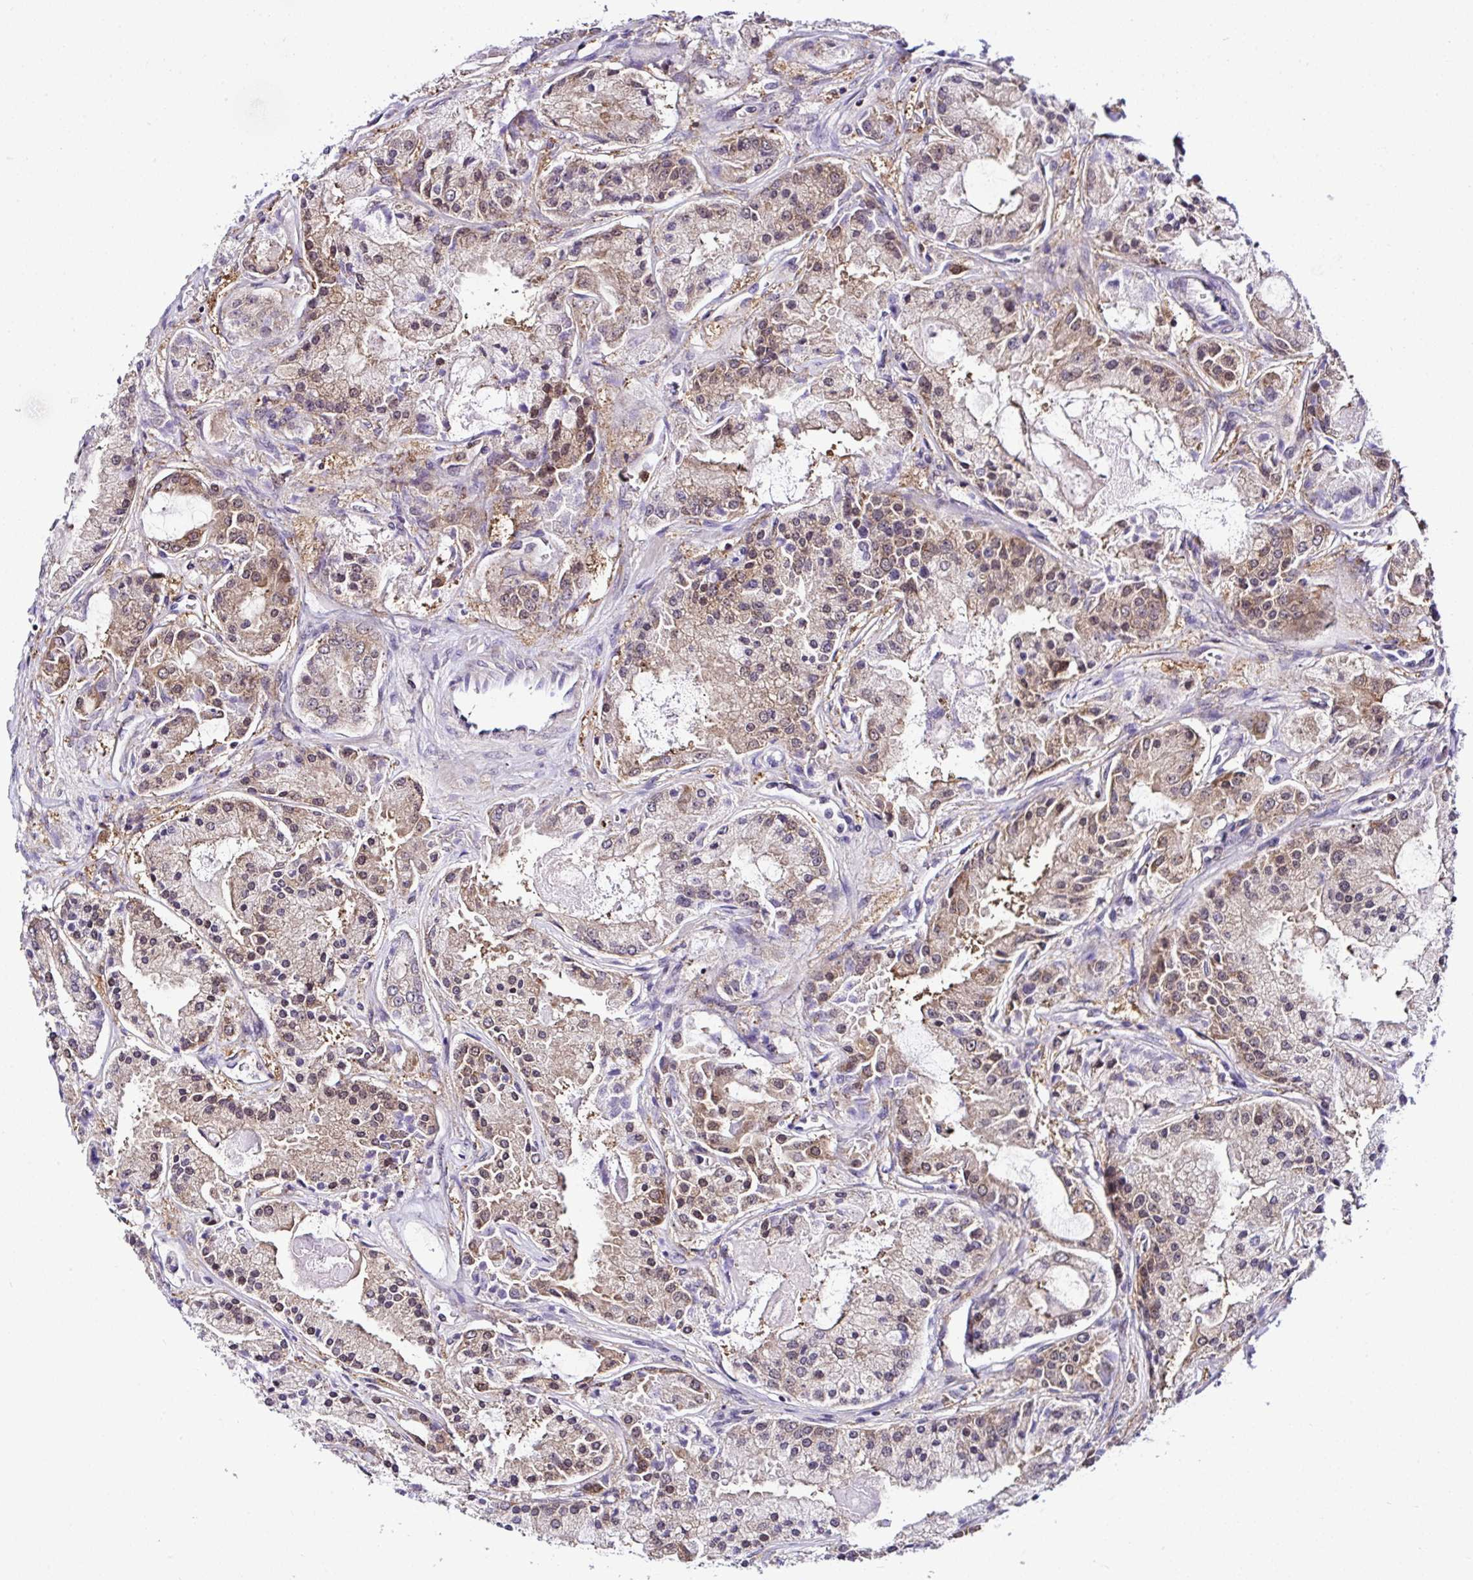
{"staining": {"intensity": "moderate", "quantity": ">75%", "location": "cytoplasmic/membranous,nuclear"}, "tissue": "prostate cancer", "cell_type": "Tumor cells", "image_type": "cancer", "snomed": [{"axis": "morphology", "description": "Adenocarcinoma, High grade"}, {"axis": "topography", "description": "Prostate"}], "caption": "High-power microscopy captured an IHC photomicrograph of prostate cancer, revealing moderate cytoplasmic/membranous and nuclear expression in about >75% of tumor cells. The staining was performed using DAB (3,3'-diaminobenzidine) to visualize the protein expression in brown, while the nuclei were stained in blue with hematoxylin (Magnification: 20x).", "gene": "PIN4", "patient": {"sex": "male", "age": 67}}